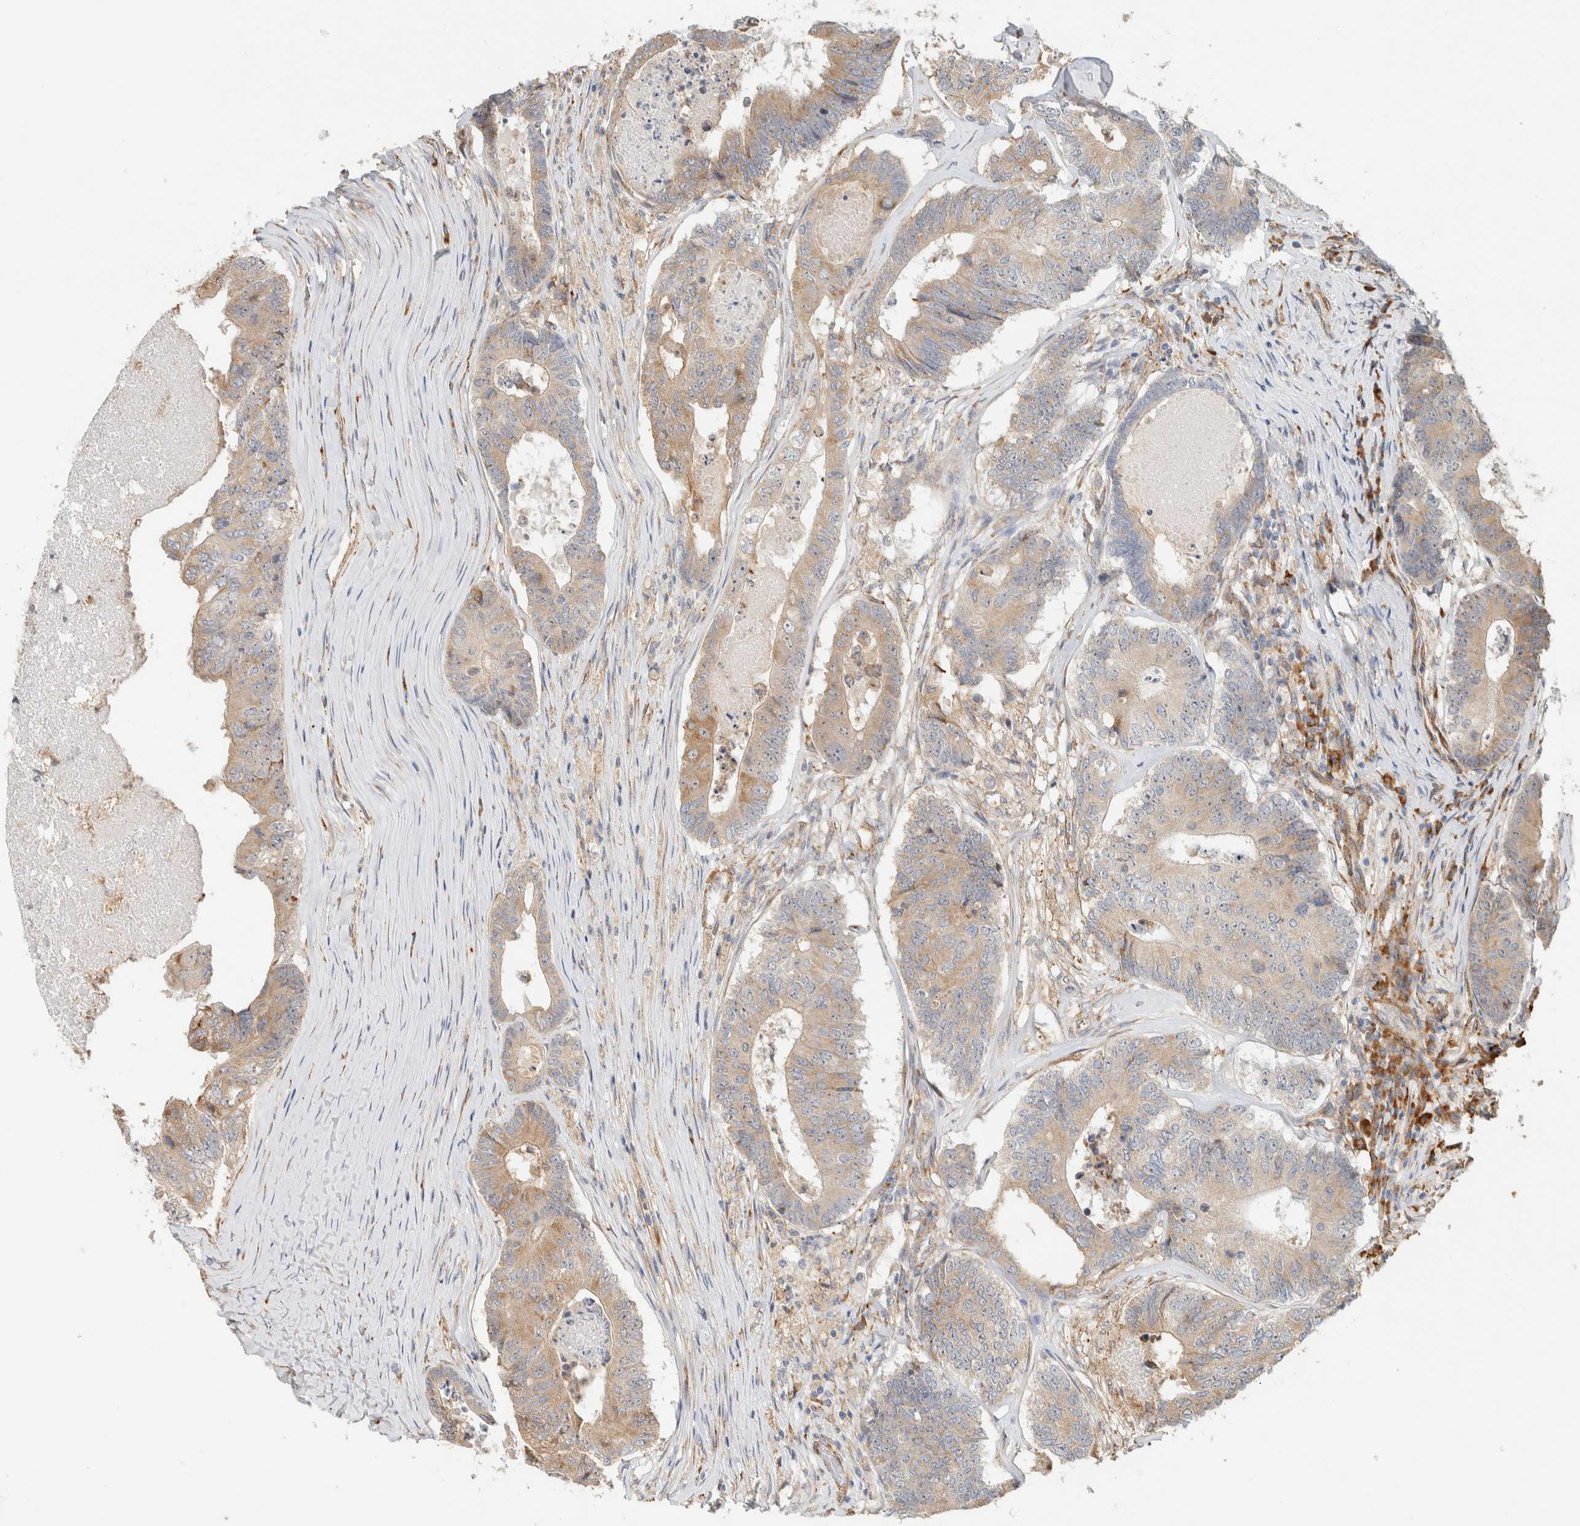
{"staining": {"intensity": "weak", "quantity": ">75%", "location": "cytoplasmic/membranous"}, "tissue": "colorectal cancer", "cell_type": "Tumor cells", "image_type": "cancer", "snomed": [{"axis": "morphology", "description": "Adenocarcinoma, NOS"}, {"axis": "topography", "description": "Colon"}], "caption": "Brown immunohistochemical staining in colorectal adenocarcinoma shows weak cytoplasmic/membranous positivity in about >75% of tumor cells. The staining was performed using DAB to visualize the protein expression in brown, while the nuclei were stained in blue with hematoxylin (Magnification: 20x).", "gene": "KLHL40", "patient": {"sex": "female", "age": 67}}